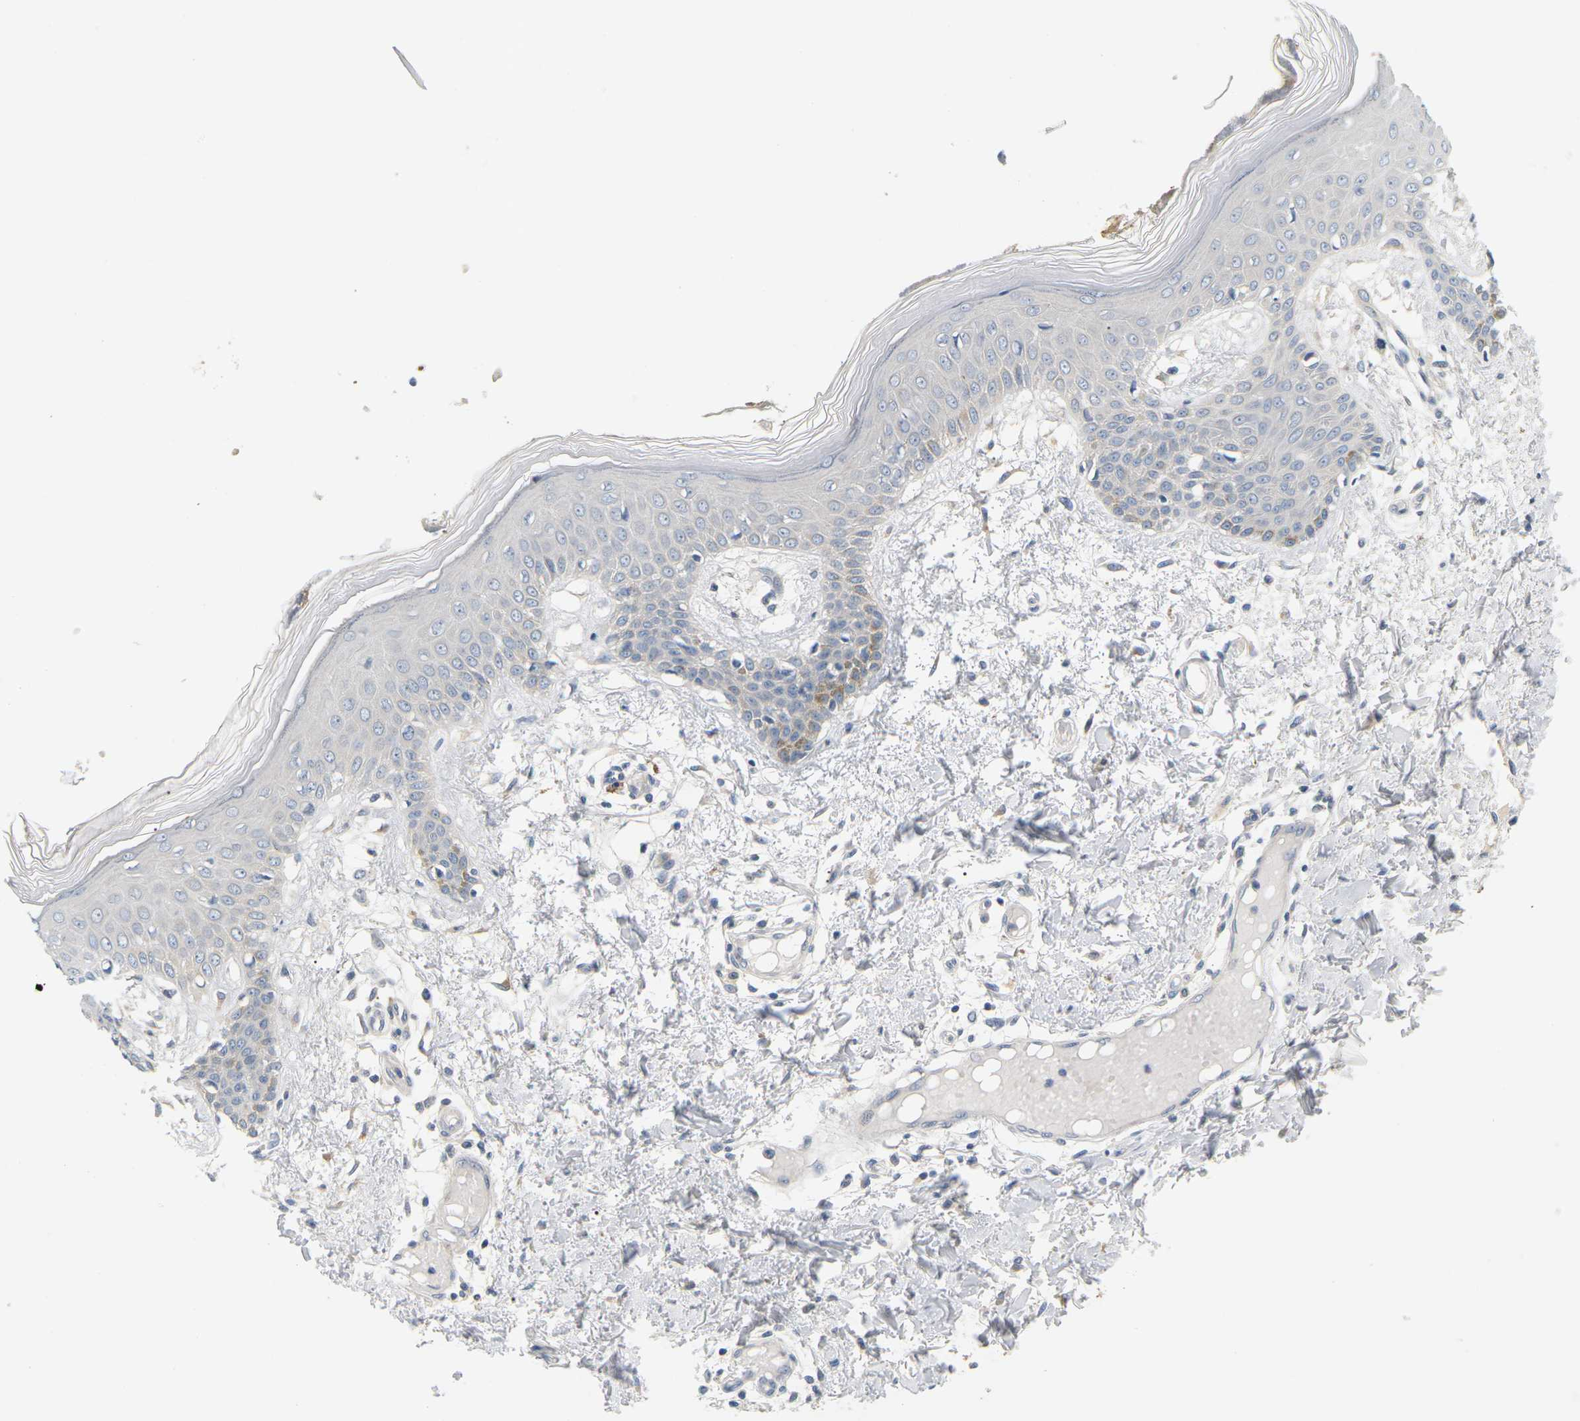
{"staining": {"intensity": "negative", "quantity": "none", "location": "none"}, "tissue": "skin", "cell_type": "Fibroblasts", "image_type": "normal", "snomed": [{"axis": "morphology", "description": "Normal tissue, NOS"}, {"axis": "topography", "description": "Skin"}], "caption": "The image shows no staining of fibroblasts in unremarkable skin. Brightfield microscopy of IHC stained with DAB (brown) and hematoxylin (blue), captured at high magnification.", "gene": "EVA1C", "patient": {"sex": "male", "age": 53}}